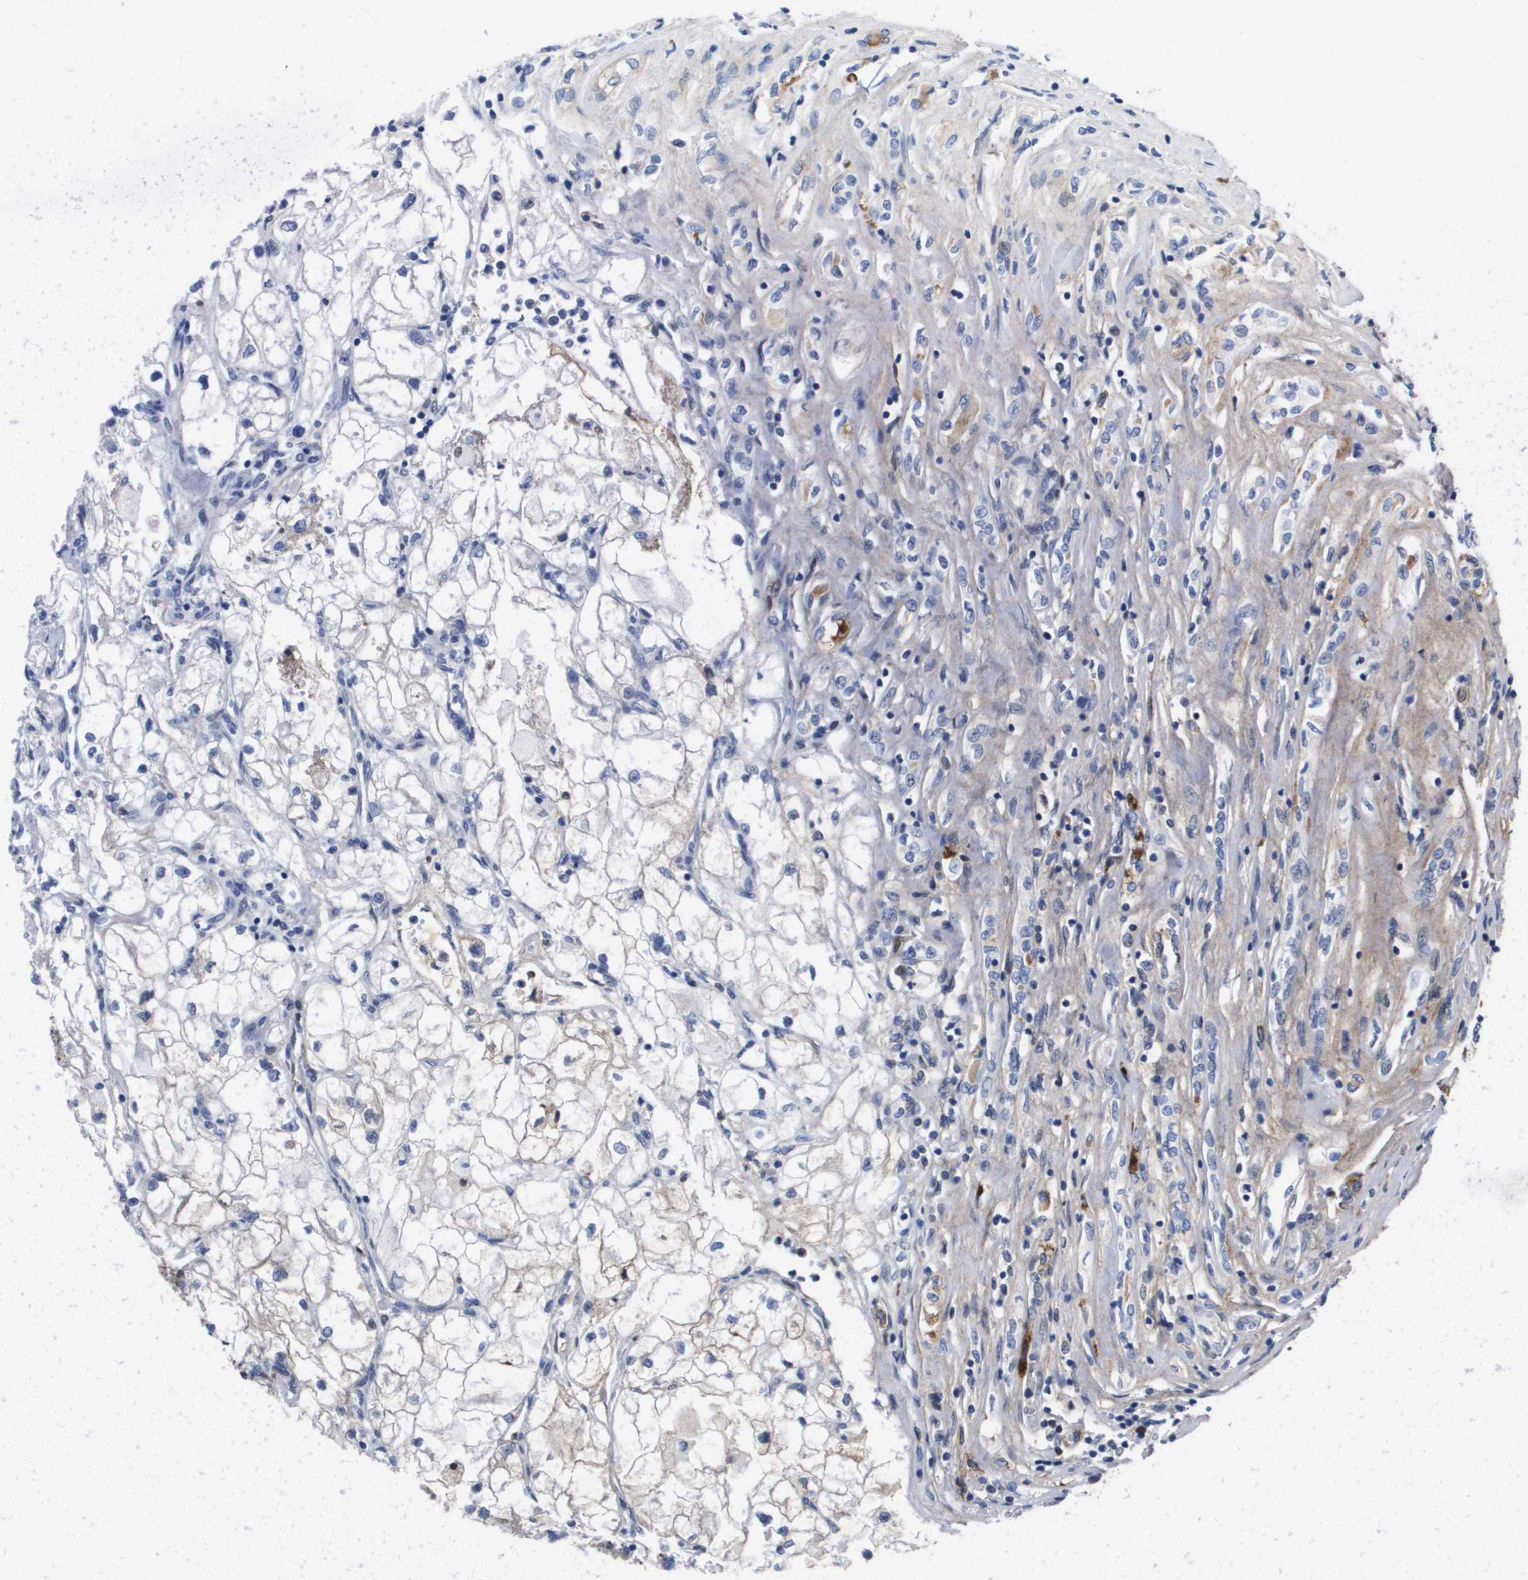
{"staining": {"intensity": "negative", "quantity": "none", "location": "none"}, "tissue": "renal cancer", "cell_type": "Tumor cells", "image_type": "cancer", "snomed": [{"axis": "morphology", "description": "Adenocarcinoma, NOS"}, {"axis": "topography", "description": "Kidney"}], "caption": "A high-resolution histopathology image shows immunohistochemistry (IHC) staining of adenocarcinoma (renal), which exhibits no significant positivity in tumor cells. The staining was performed using DAB (3,3'-diaminobenzidine) to visualize the protein expression in brown, while the nuclei were stained in blue with hematoxylin (Magnification: 20x).", "gene": "SERPINC1", "patient": {"sex": "female", "age": 70}}